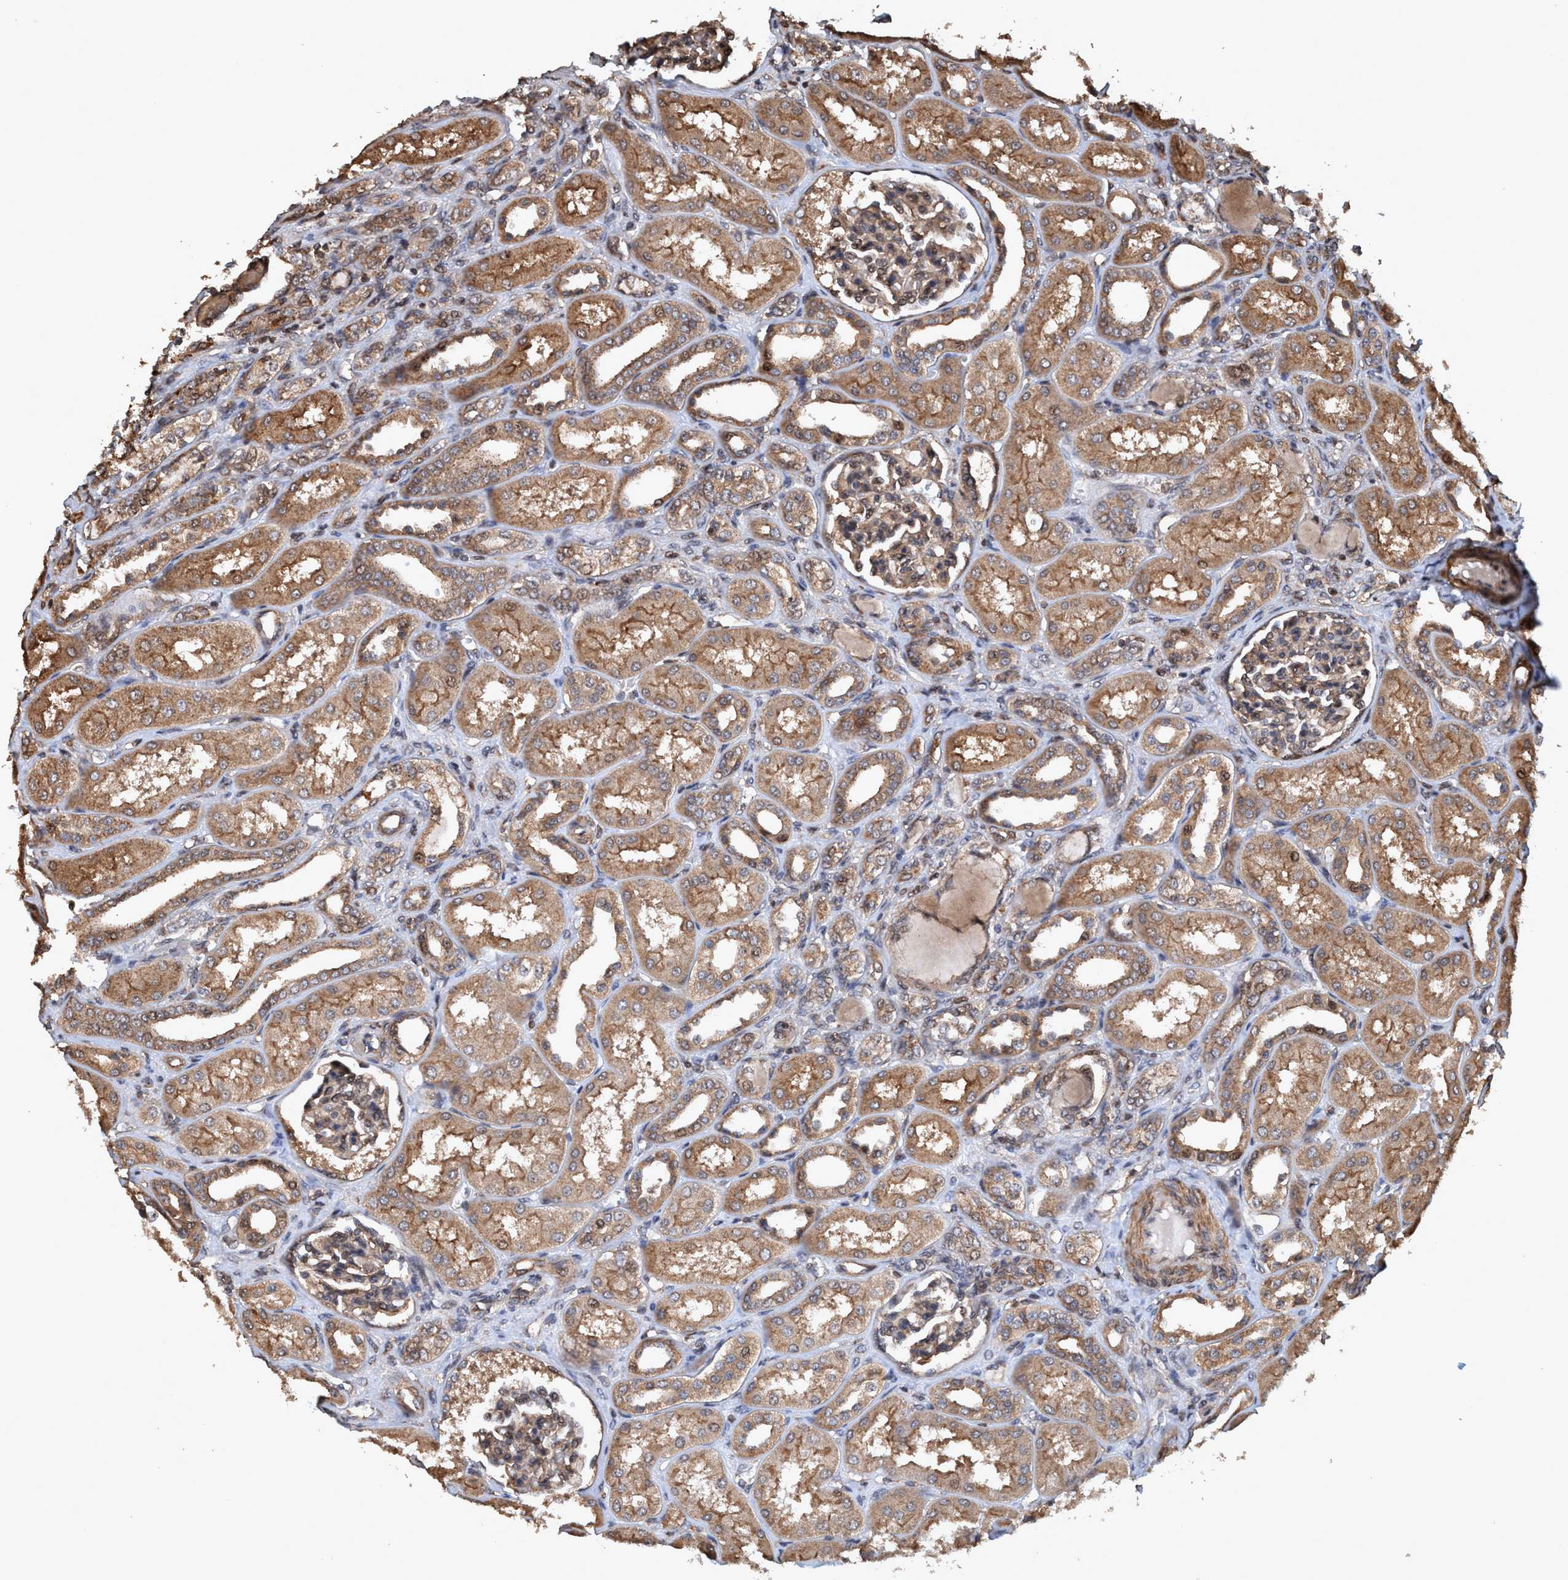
{"staining": {"intensity": "weak", "quantity": ">75%", "location": "cytoplasmic/membranous,nuclear"}, "tissue": "kidney", "cell_type": "Cells in glomeruli", "image_type": "normal", "snomed": [{"axis": "morphology", "description": "Normal tissue, NOS"}, {"axis": "topography", "description": "Kidney"}], "caption": "The histopathology image demonstrates immunohistochemical staining of unremarkable kidney. There is weak cytoplasmic/membranous,nuclear expression is appreciated in approximately >75% of cells in glomeruli.", "gene": "TRPC7", "patient": {"sex": "male", "age": 7}}